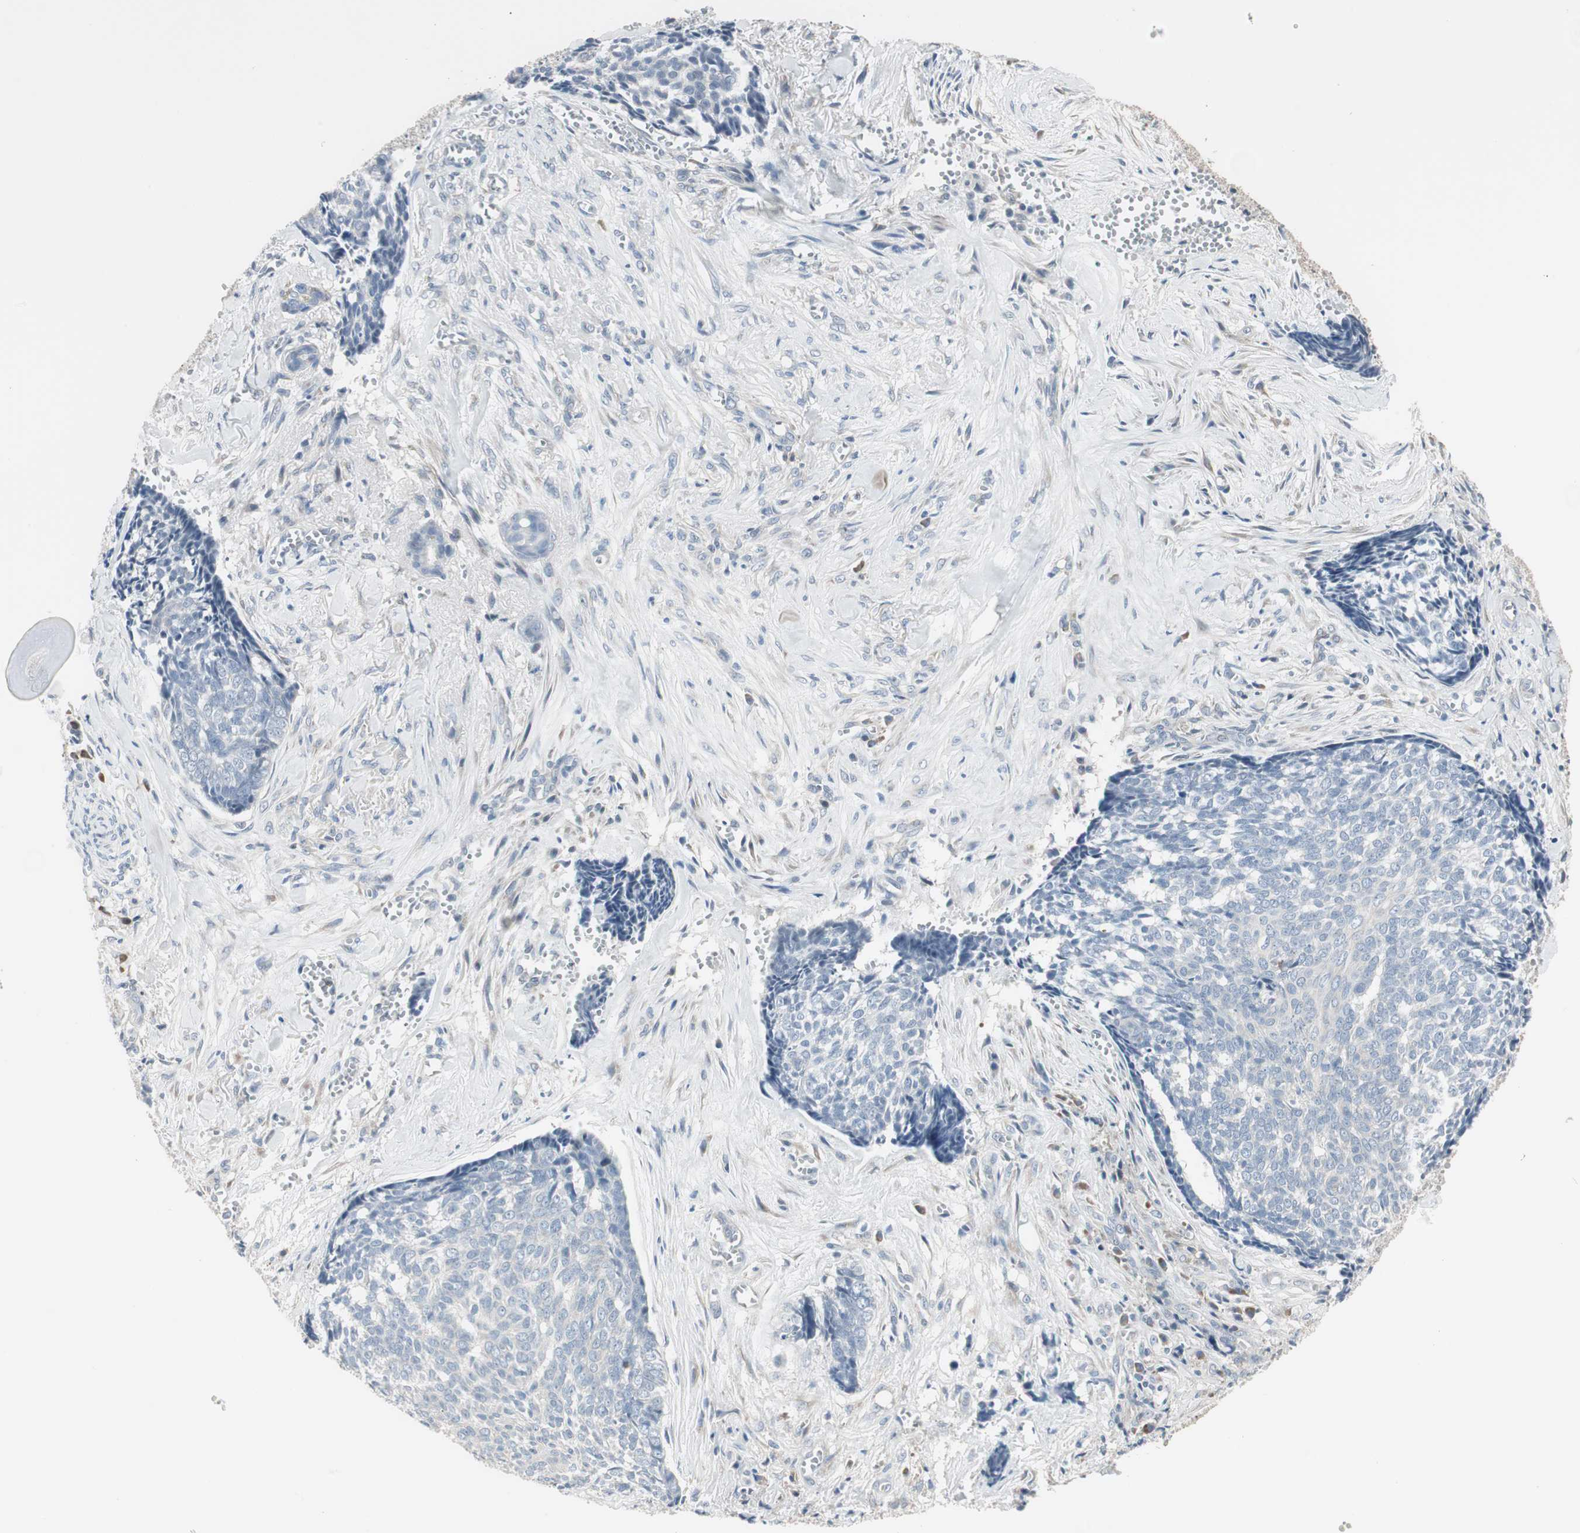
{"staining": {"intensity": "negative", "quantity": "none", "location": "none"}, "tissue": "skin cancer", "cell_type": "Tumor cells", "image_type": "cancer", "snomed": [{"axis": "morphology", "description": "Basal cell carcinoma"}, {"axis": "topography", "description": "Skin"}], "caption": "High magnification brightfield microscopy of skin cancer stained with DAB (3,3'-diaminobenzidine) (brown) and counterstained with hematoxylin (blue): tumor cells show no significant expression.", "gene": "PDZK1", "patient": {"sex": "male", "age": 84}}